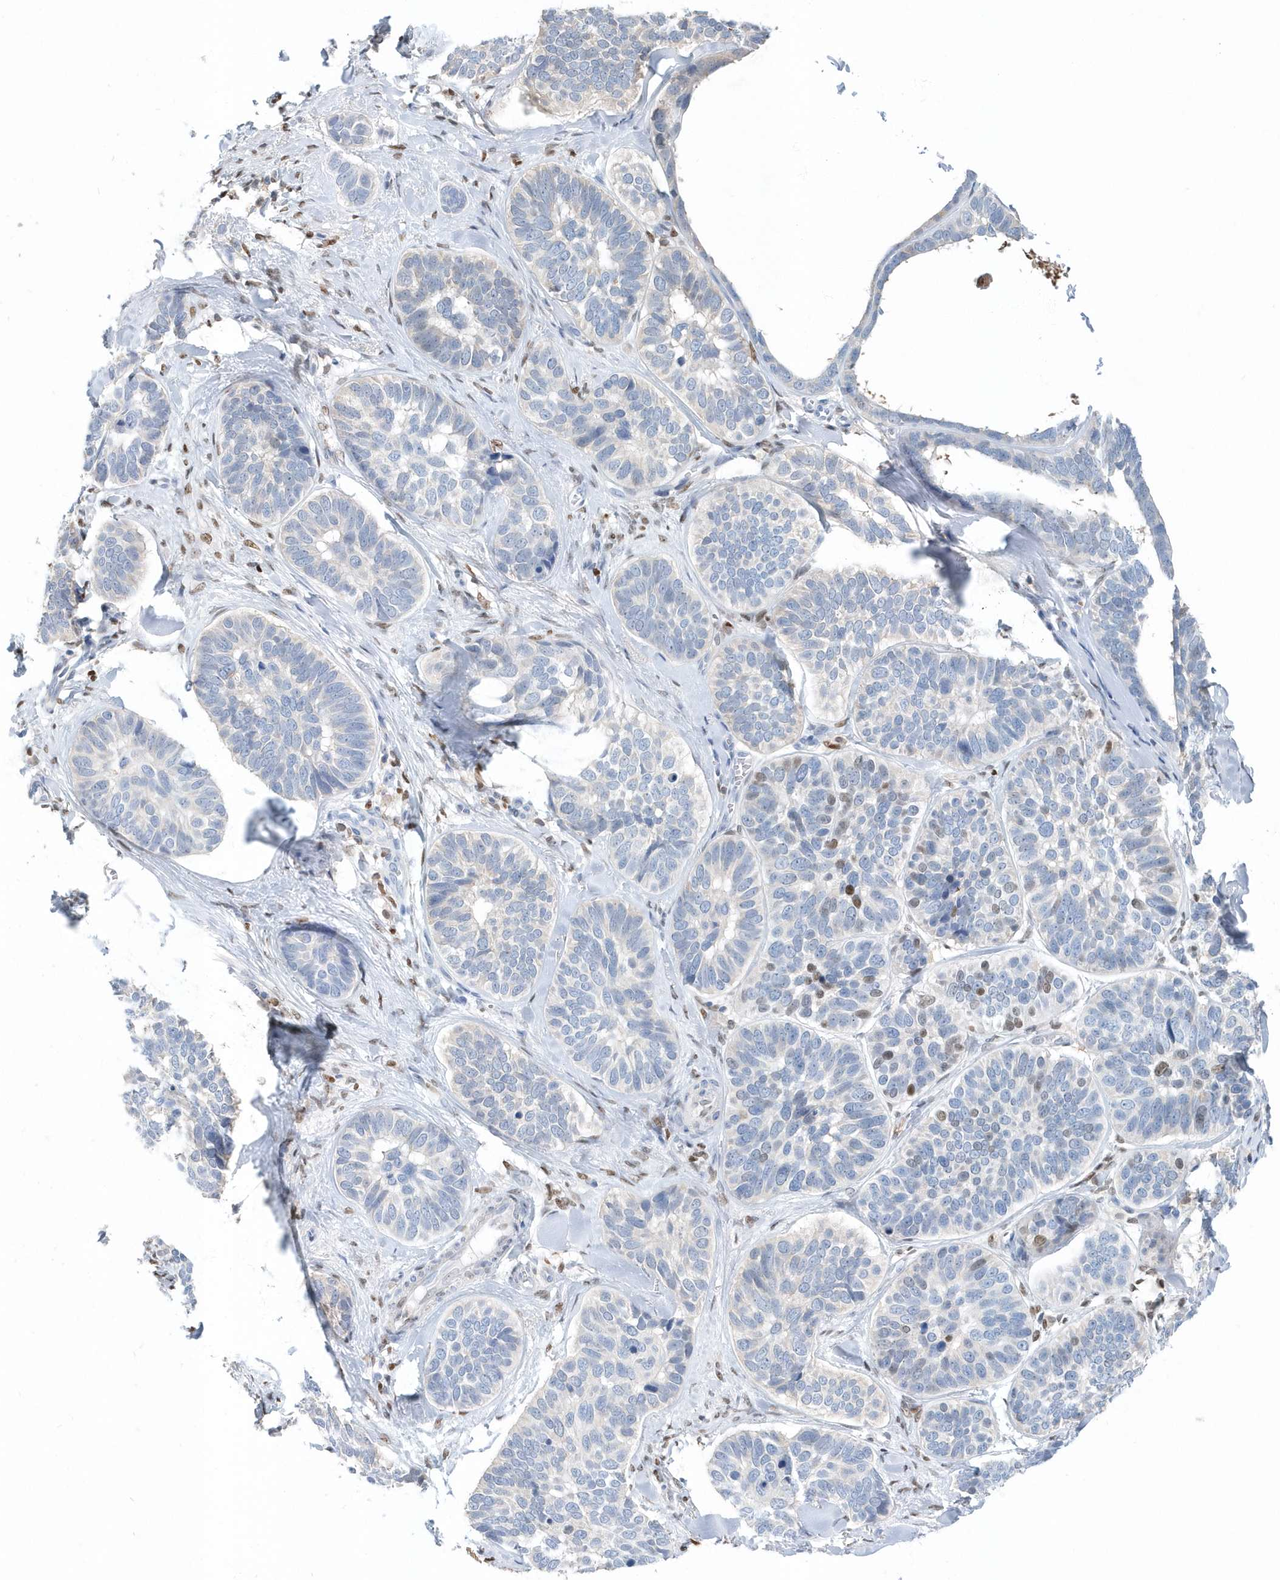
{"staining": {"intensity": "negative", "quantity": "none", "location": "none"}, "tissue": "skin cancer", "cell_type": "Tumor cells", "image_type": "cancer", "snomed": [{"axis": "morphology", "description": "Basal cell carcinoma"}, {"axis": "topography", "description": "Skin"}], "caption": "The micrograph displays no significant positivity in tumor cells of skin cancer.", "gene": "MACROH2A2", "patient": {"sex": "male", "age": 62}}